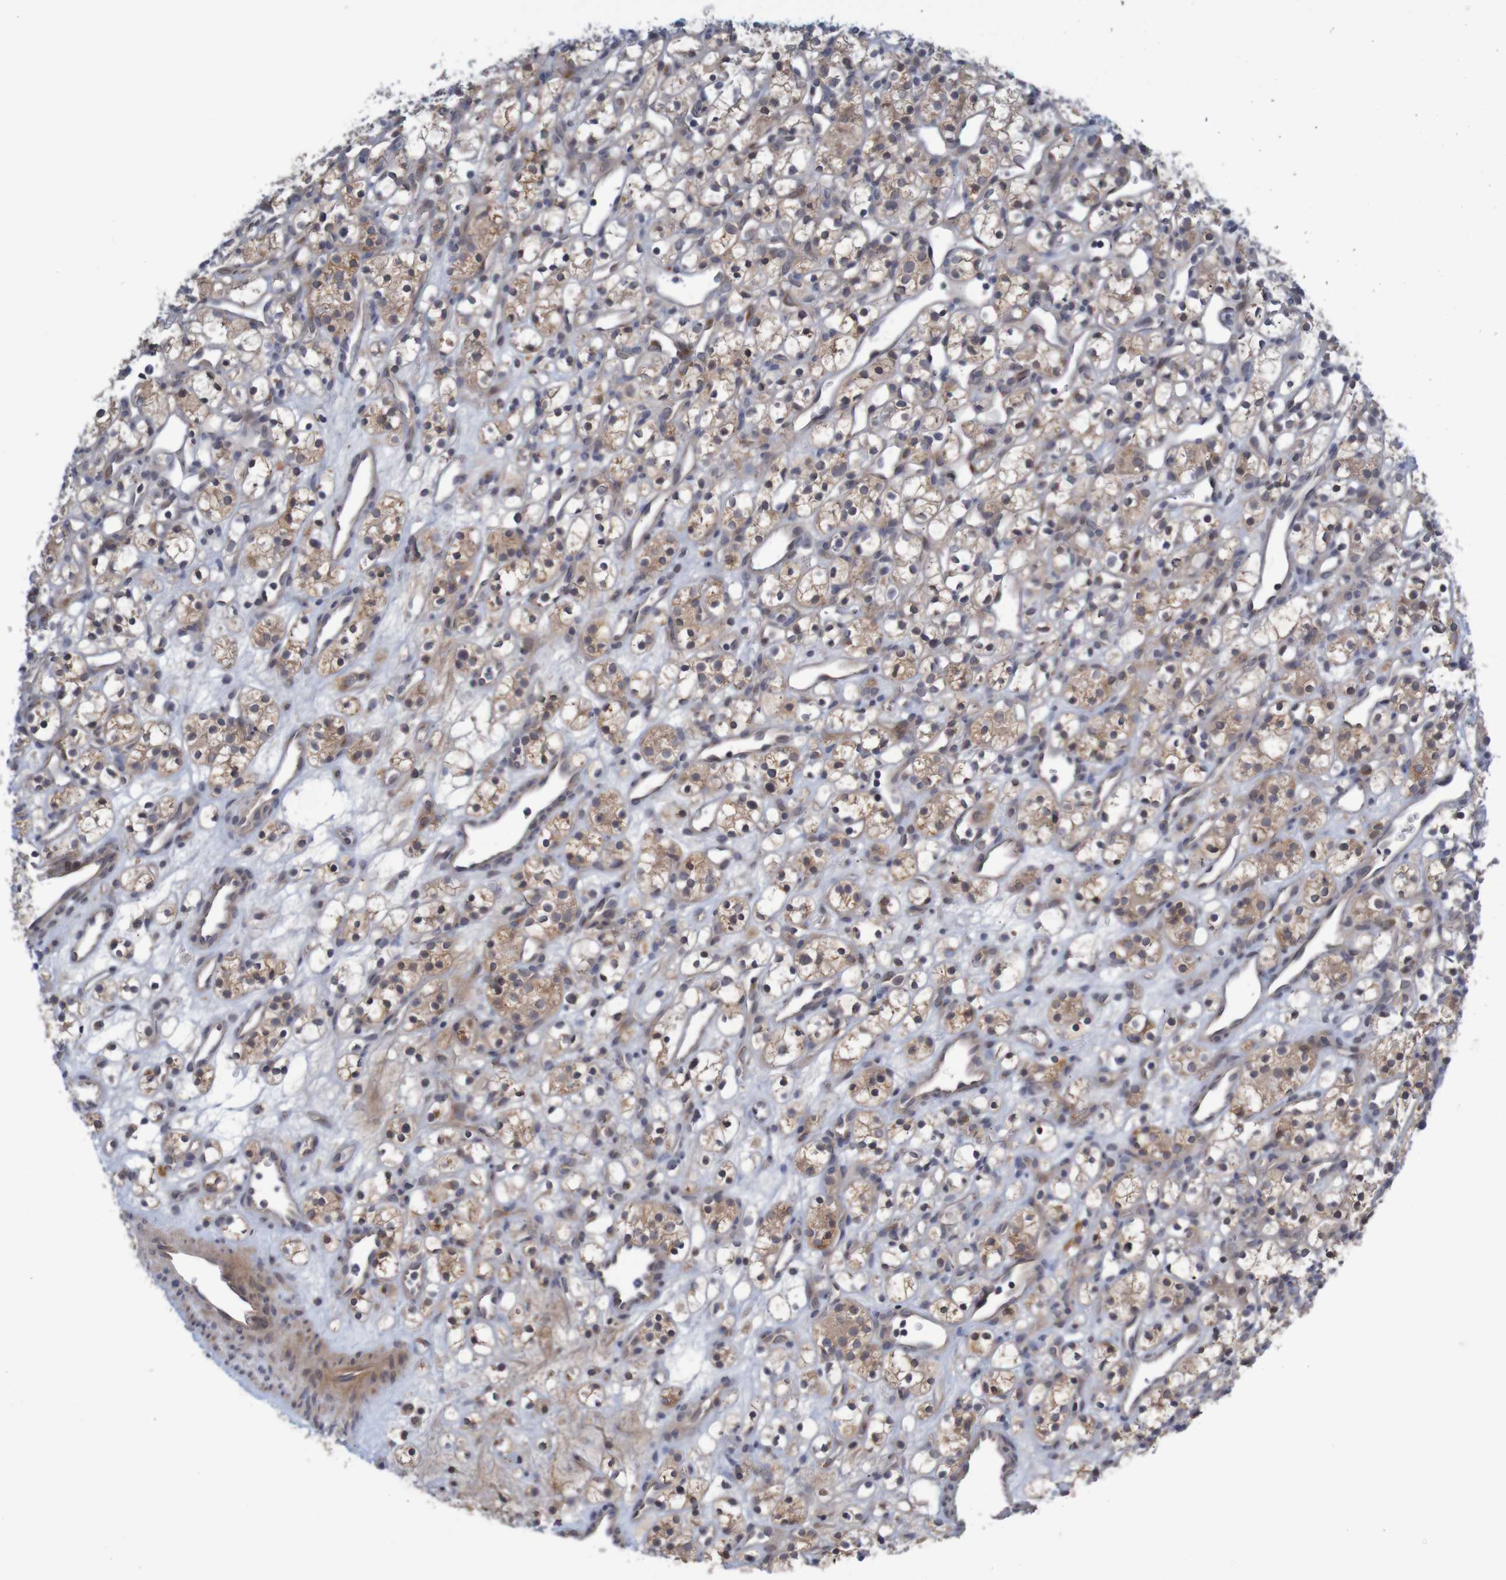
{"staining": {"intensity": "moderate", "quantity": ">75%", "location": "cytoplasmic/membranous"}, "tissue": "renal cancer", "cell_type": "Tumor cells", "image_type": "cancer", "snomed": [{"axis": "morphology", "description": "Adenocarcinoma, NOS"}, {"axis": "topography", "description": "Kidney"}], "caption": "Immunohistochemistry micrograph of human renal cancer stained for a protein (brown), which reveals medium levels of moderate cytoplasmic/membranous expression in about >75% of tumor cells.", "gene": "ANKK1", "patient": {"sex": "female", "age": 60}}